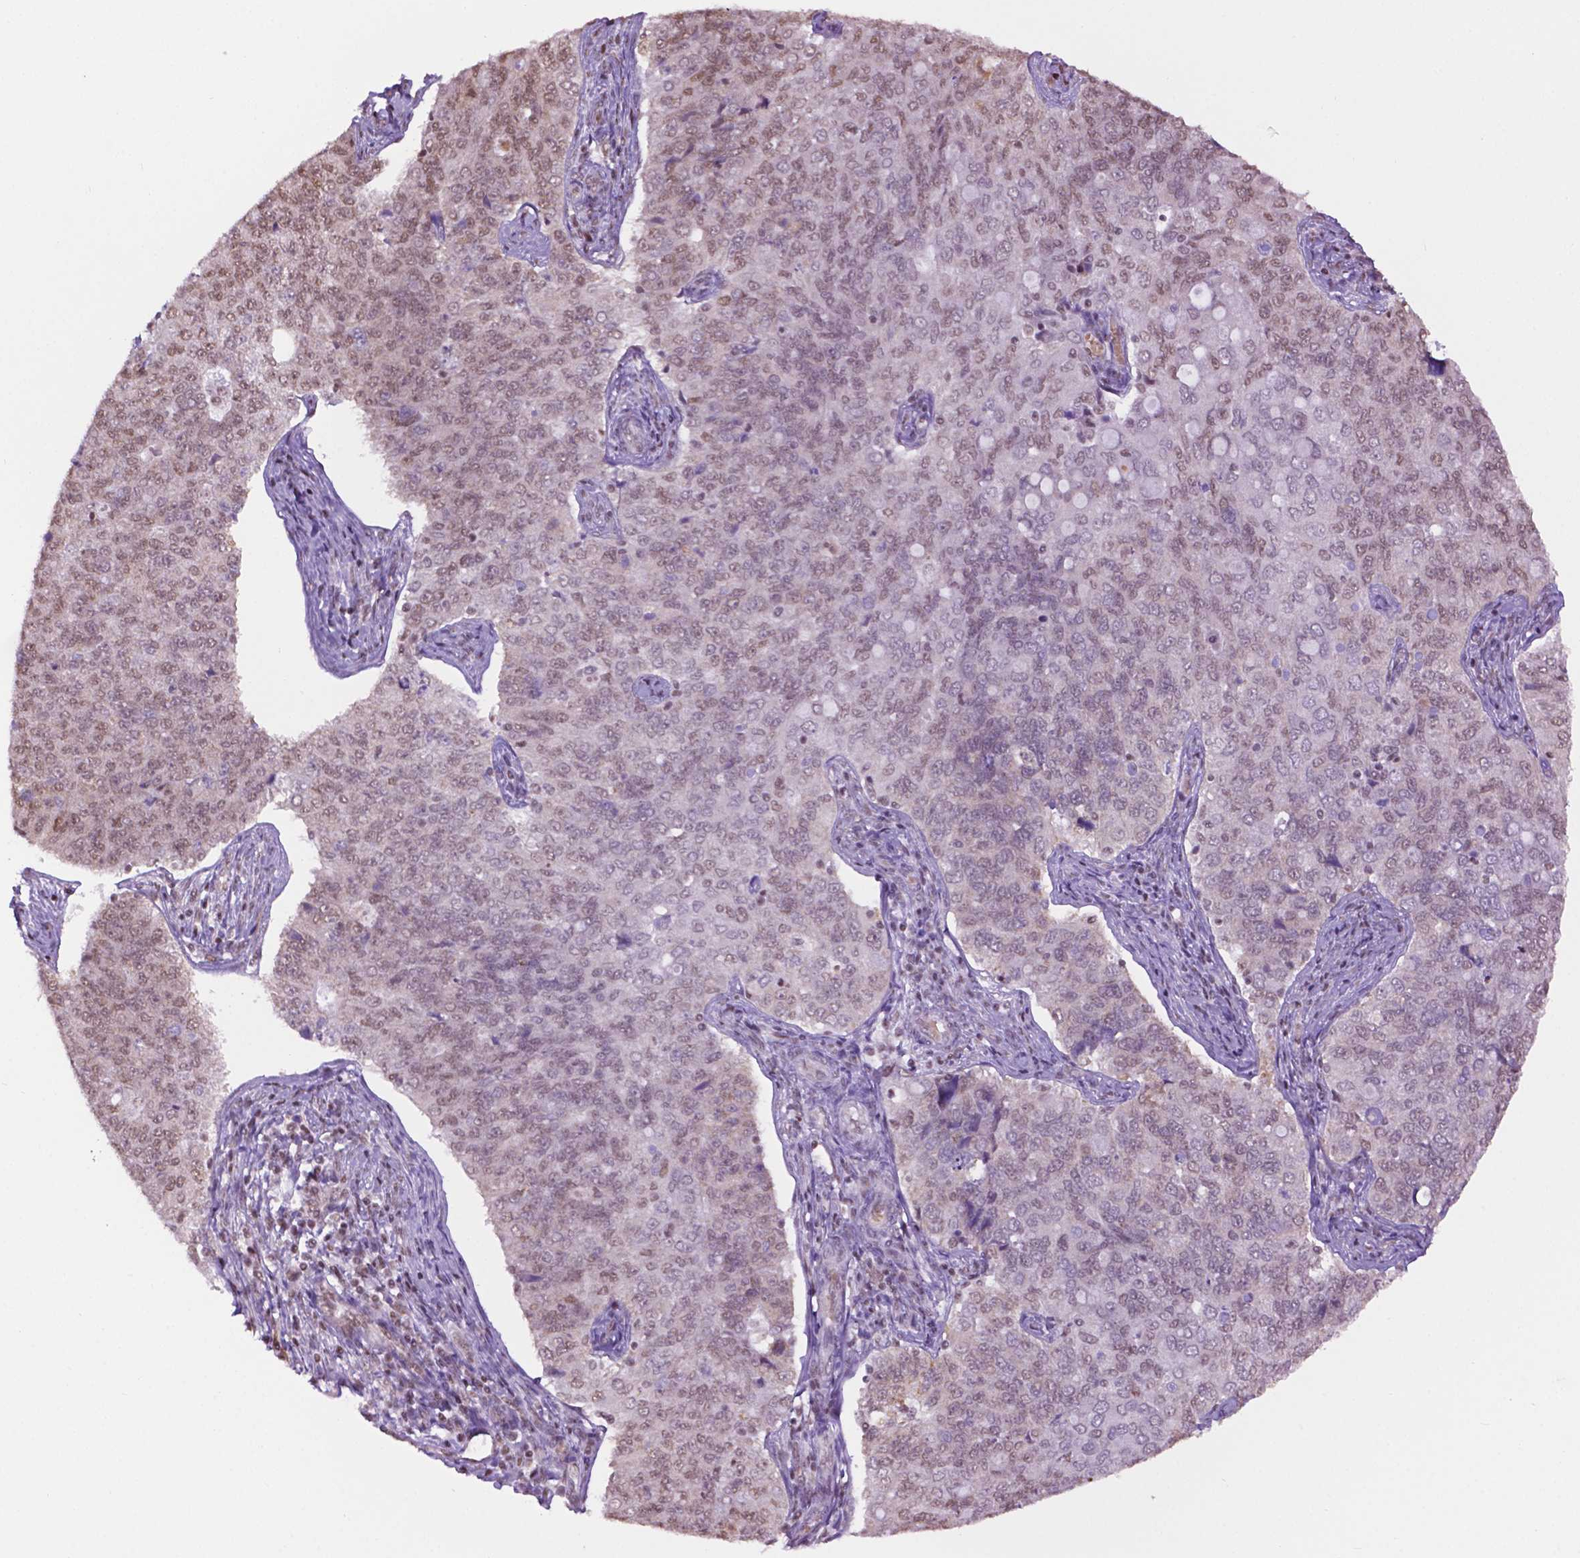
{"staining": {"intensity": "weak", "quantity": "25%-75%", "location": "cytoplasmic/membranous,nuclear"}, "tissue": "endometrial cancer", "cell_type": "Tumor cells", "image_type": "cancer", "snomed": [{"axis": "morphology", "description": "Adenocarcinoma, NOS"}, {"axis": "topography", "description": "Endometrium"}], "caption": "Endometrial cancer (adenocarcinoma) stained with immunohistochemistry reveals weak cytoplasmic/membranous and nuclear positivity in about 25%-75% of tumor cells. The staining was performed using DAB (3,3'-diaminobenzidine) to visualize the protein expression in brown, while the nuclei were stained in blue with hematoxylin (Magnification: 20x).", "gene": "COL23A1", "patient": {"sex": "female", "age": 43}}